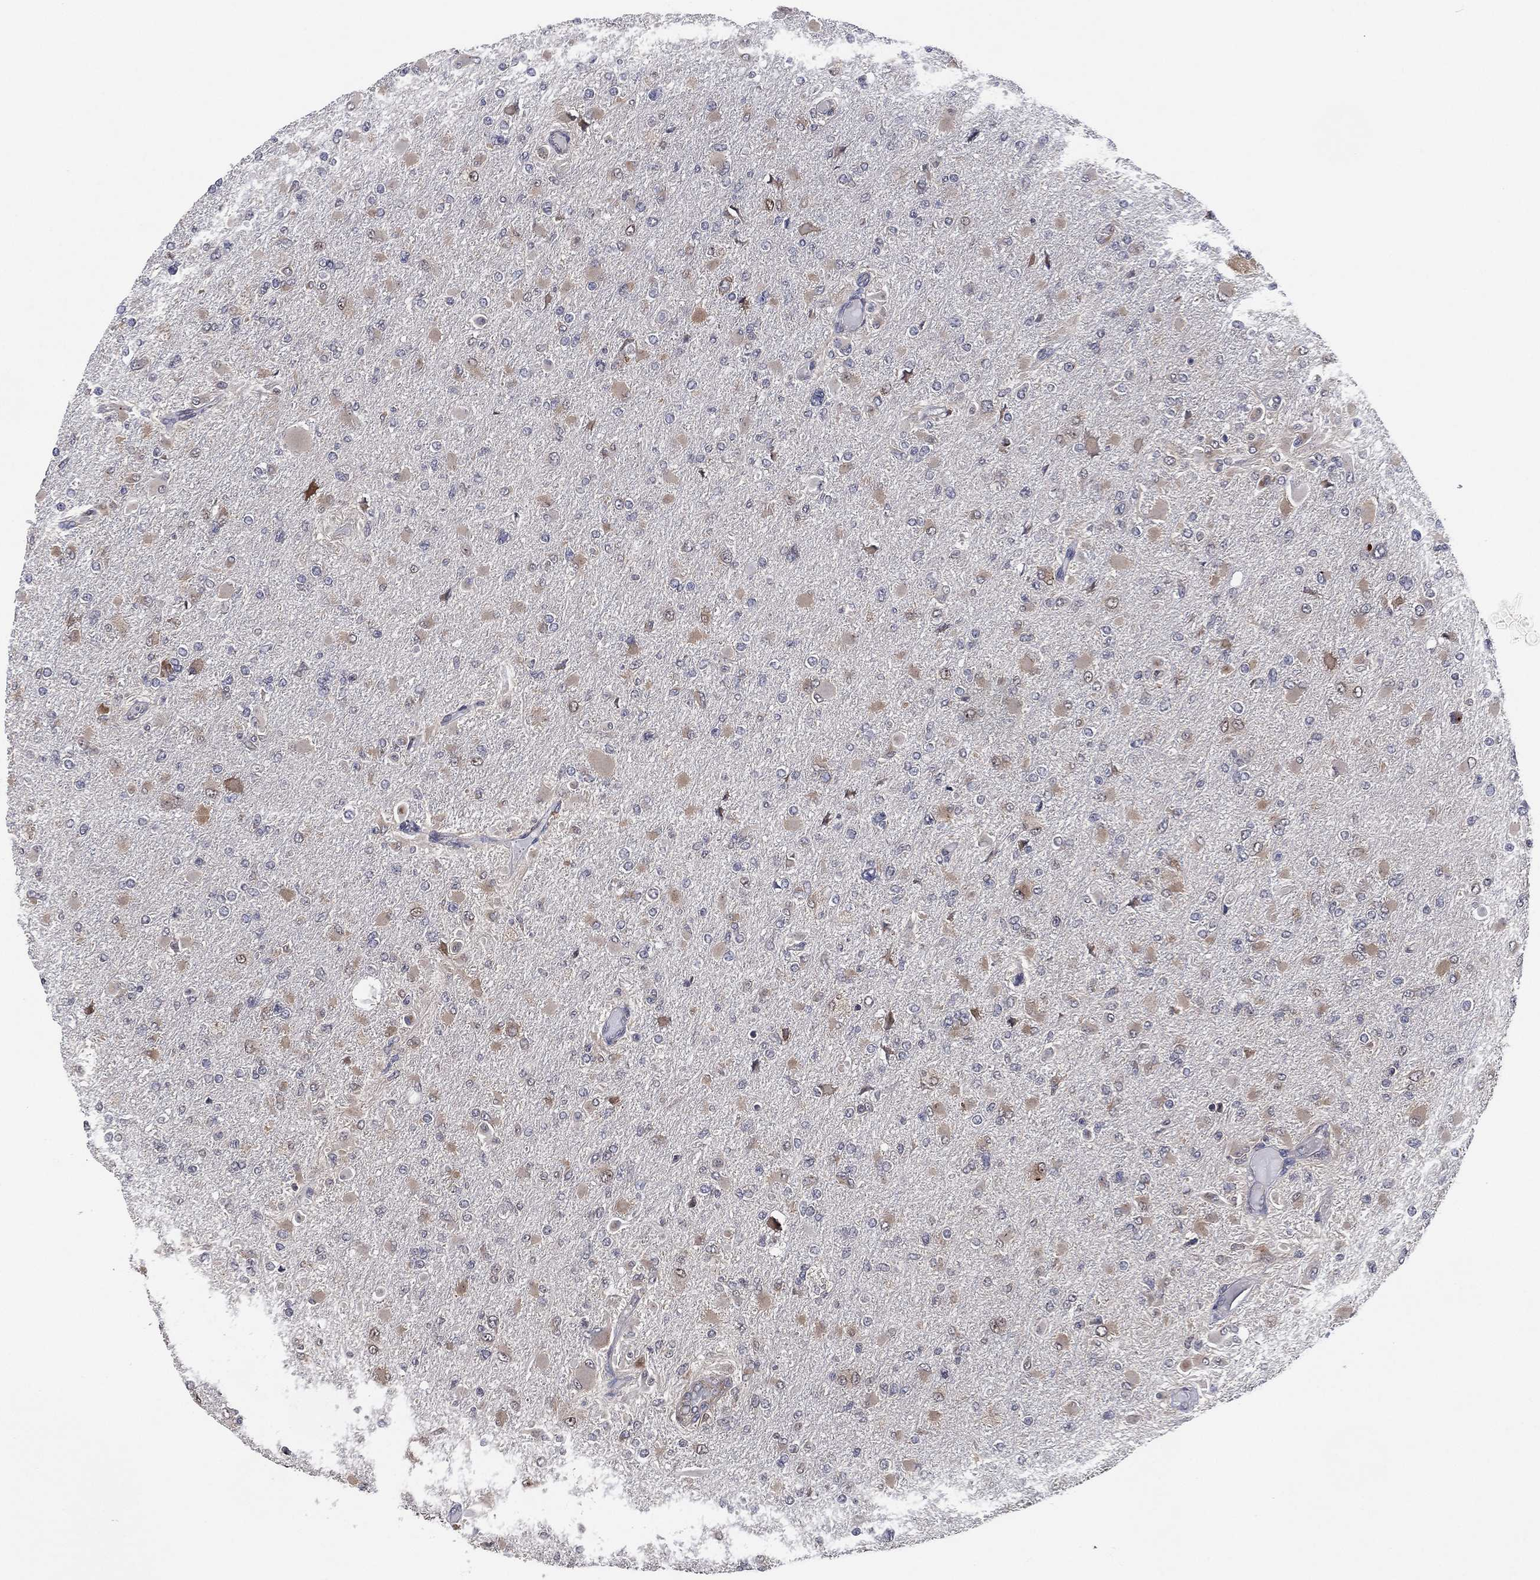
{"staining": {"intensity": "weak", "quantity": "25%-75%", "location": "cytoplasmic/membranous"}, "tissue": "glioma", "cell_type": "Tumor cells", "image_type": "cancer", "snomed": [{"axis": "morphology", "description": "Glioma, malignant, High grade"}, {"axis": "topography", "description": "Cerebral cortex"}], "caption": "An immunohistochemistry (IHC) image of tumor tissue is shown. Protein staining in brown highlights weak cytoplasmic/membranous positivity in glioma within tumor cells.", "gene": "FAM104A", "patient": {"sex": "female", "age": 36}}